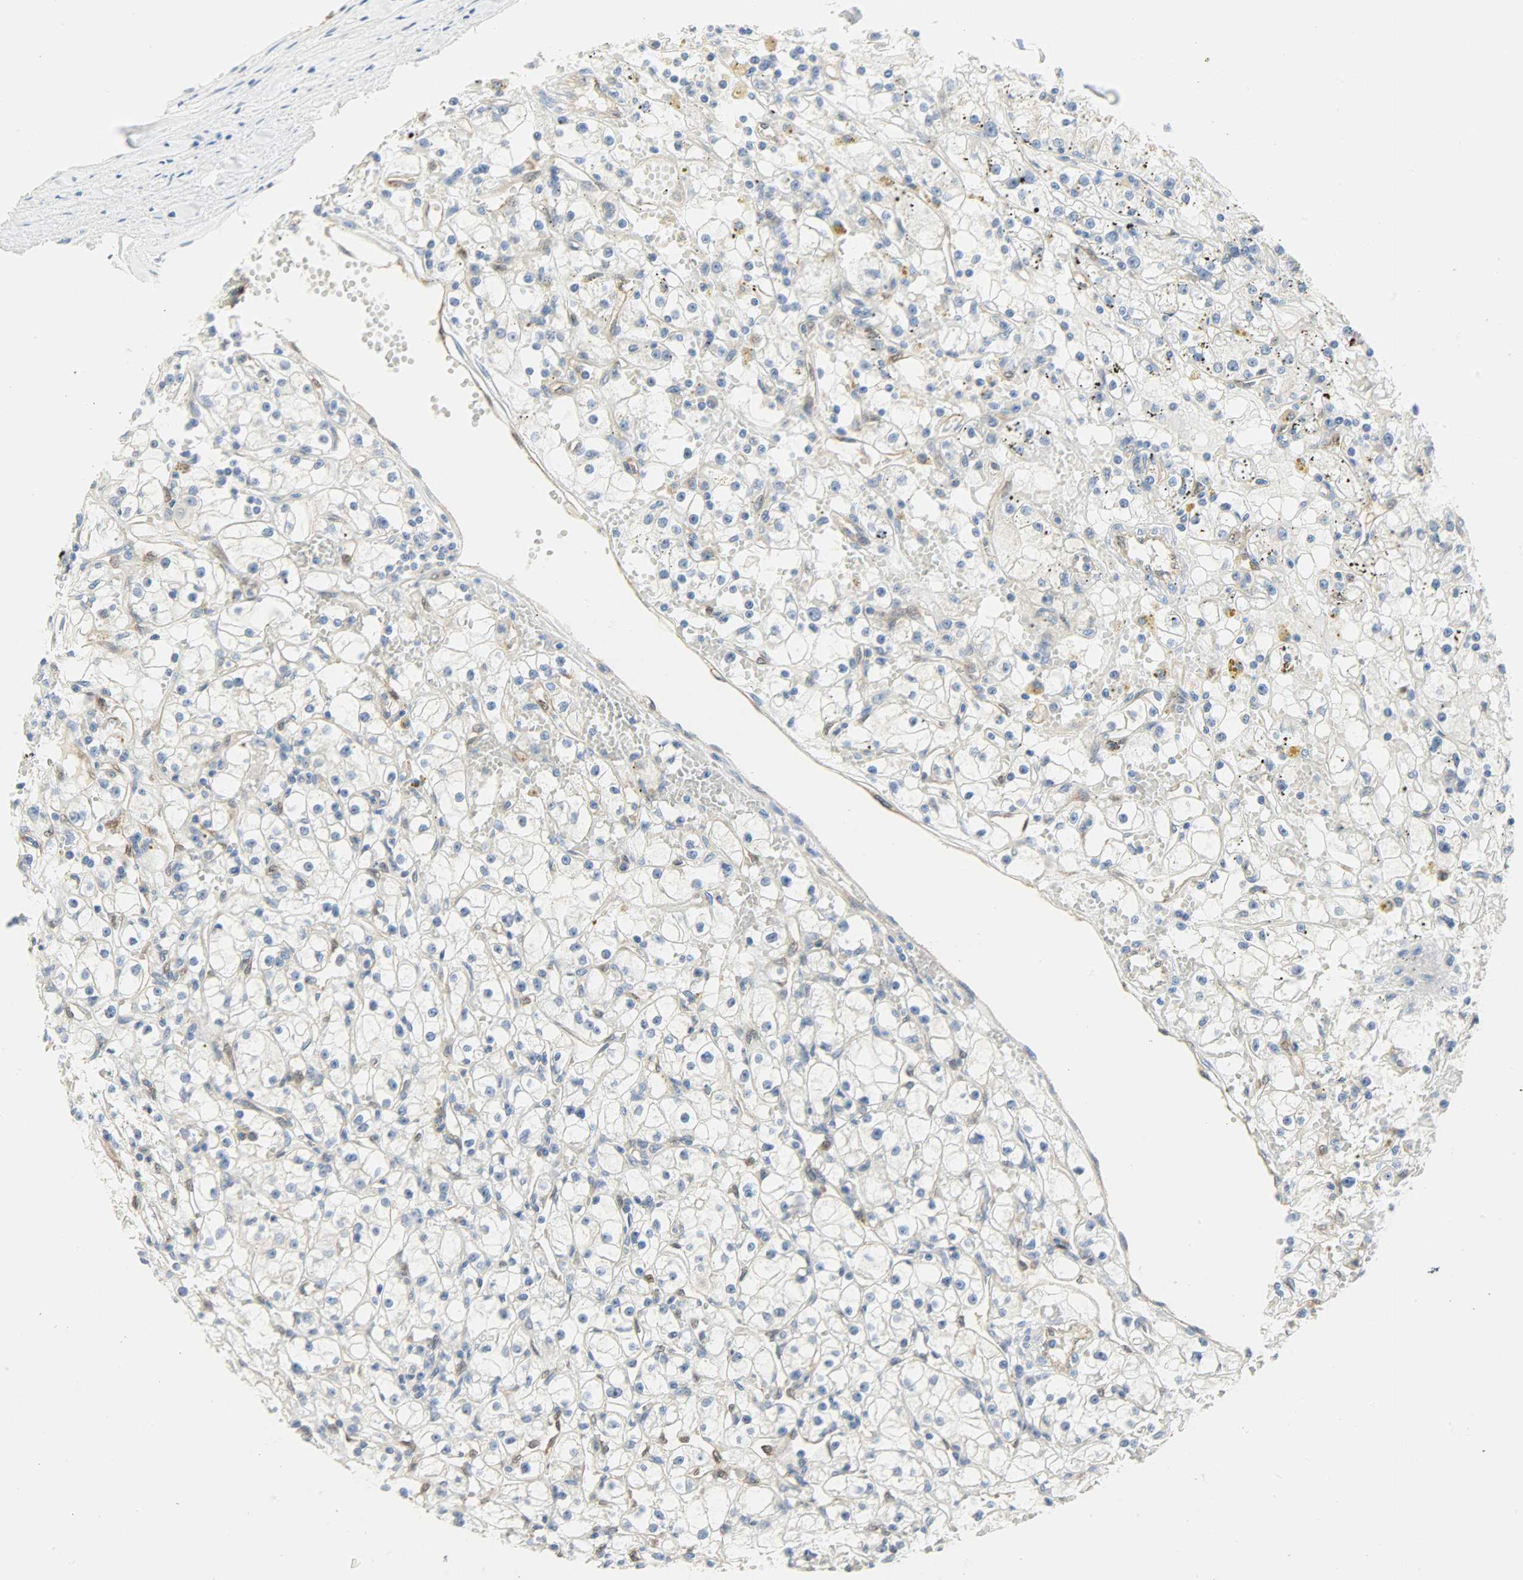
{"staining": {"intensity": "negative", "quantity": "none", "location": "none"}, "tissue": "renal cancer", "cell_type": "Tumor cells", "image_type": "cancer", "snomed": [{"axis": "morphology", "description": "Adenocarcinoma, NOS"}, {"axis": "topography", "description": "Kidney"}], "caption": "A photomicrograph of renal adenocarcinoma stained for a protein displays no brown staining in tumor cells.", "gene": "FKBP1A", "patient": {"sex": "male", "age": 56}}